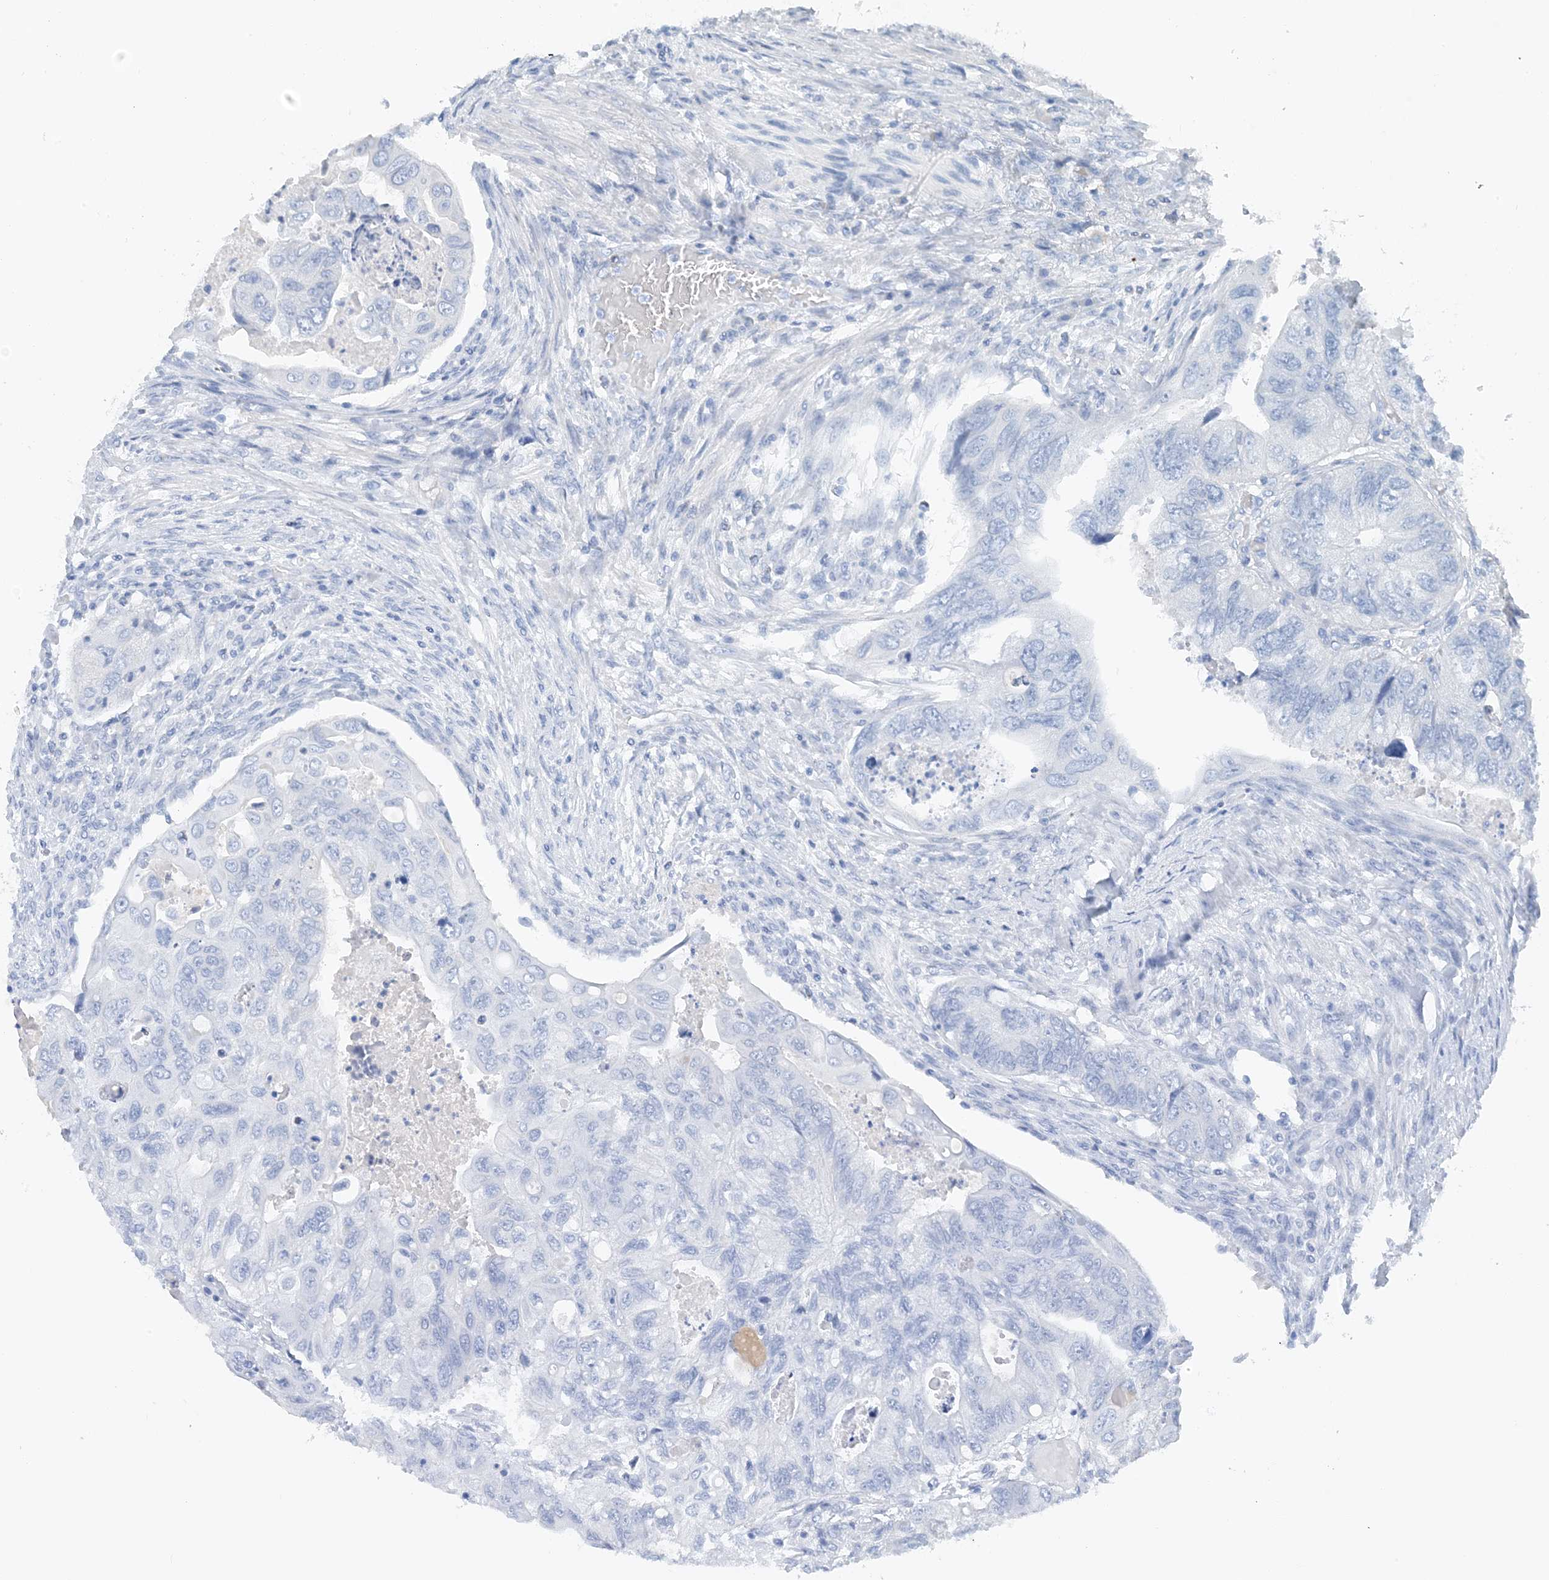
{"staining": {"intensity": "negative", "quantity": "none", "location": "none"}, "tissue": "colorectal cancer", "cell_type": "Tumor cells", "image_type": "cancer", "snomed": [{"axis": "morphology", "description": "Adenocarcinoma, NOS"}, {"axis": "topography", "description": "Rectum"}], "caption": "A histopathology image of human colorectal cancer is negative for staining in tumor cells. Brightfield microscopy of IHC stained with DAB (brown) and hematoxylin (blue), captured at high magnification.", "gene": "CTRL", "patient": {"sex": "male", "age": 63}}